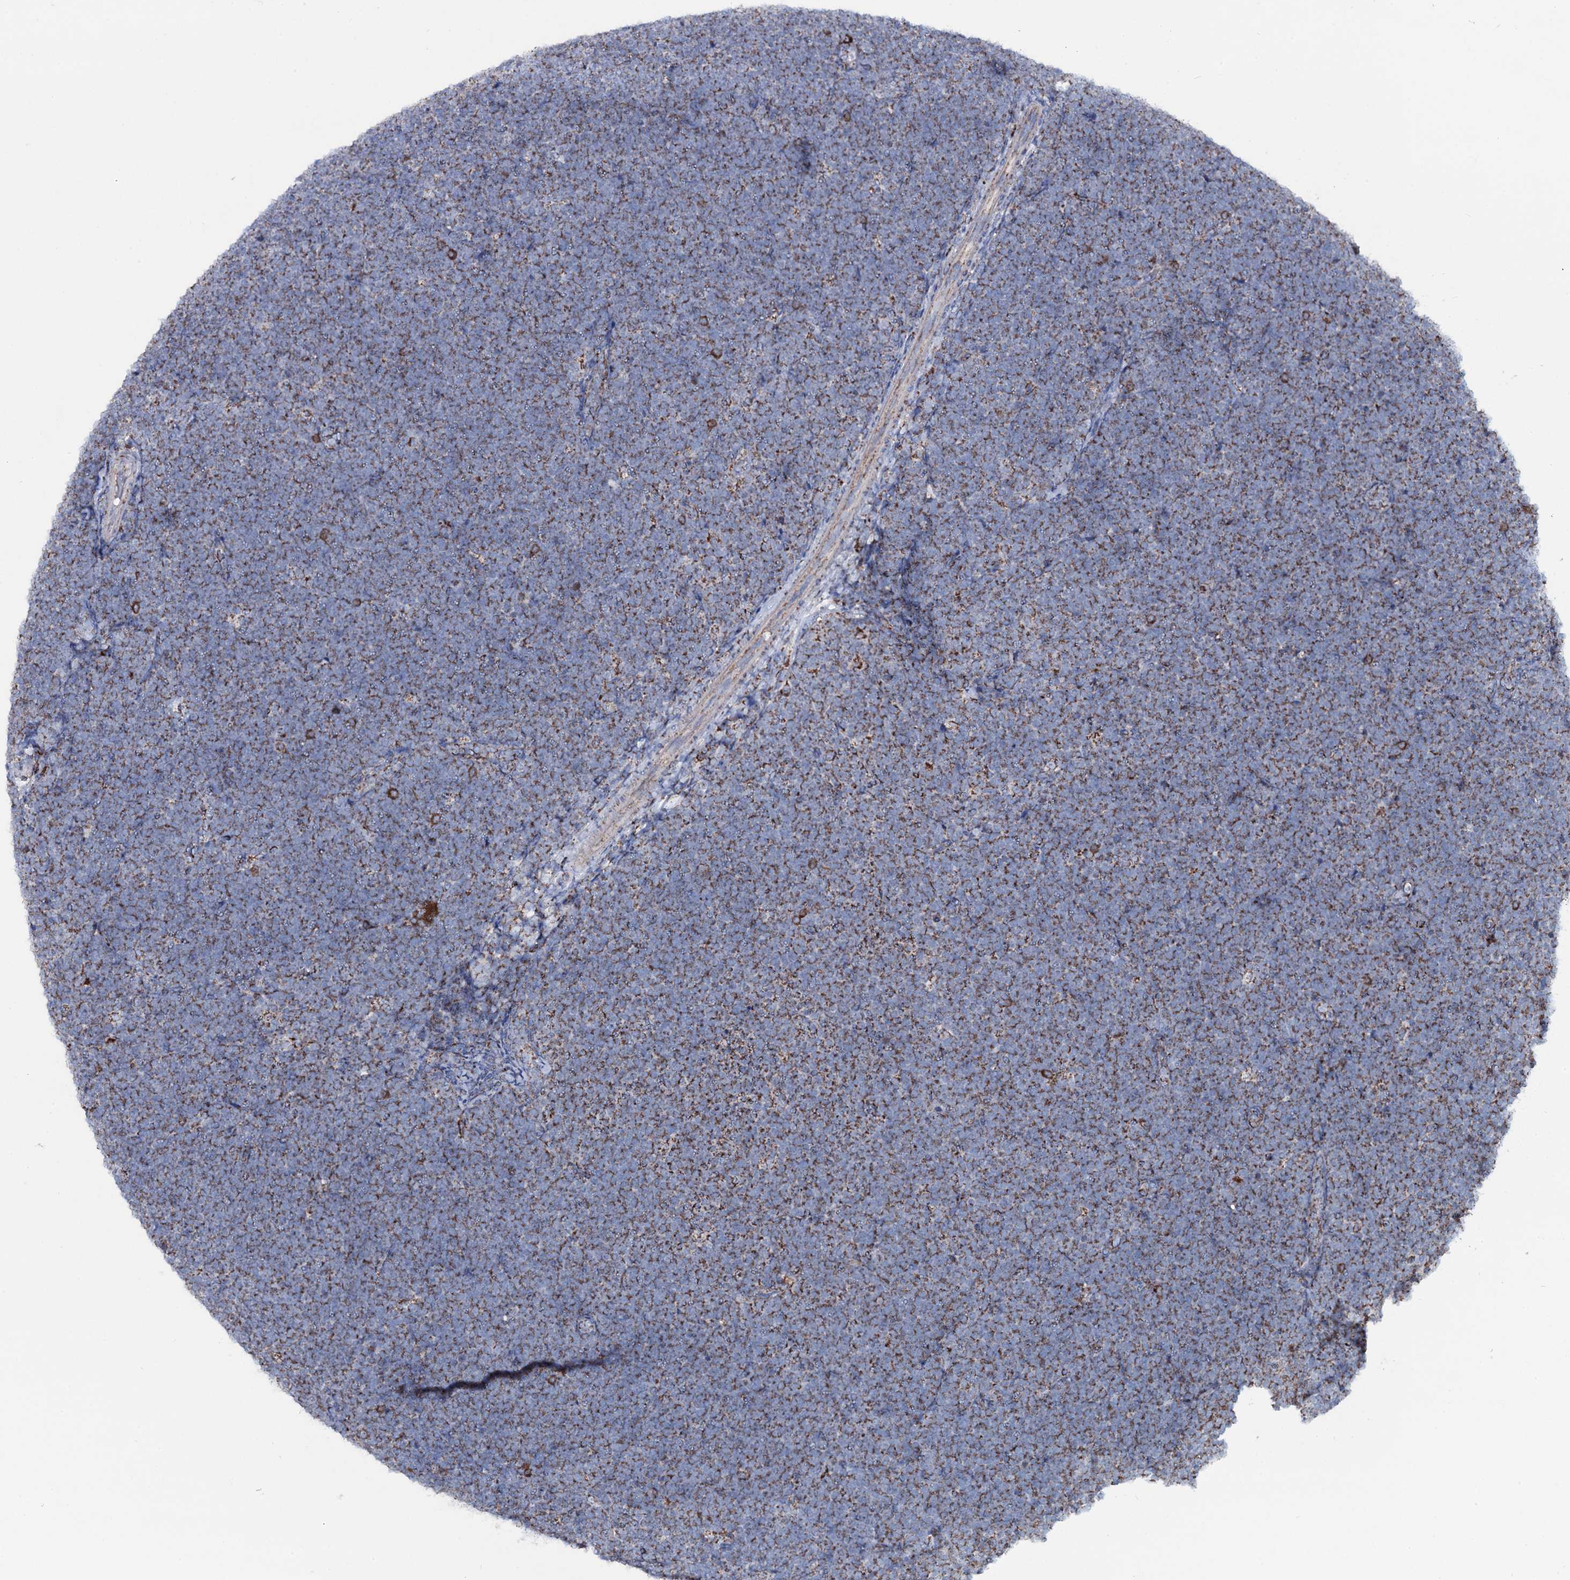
{"staining": {"intensity": "moderate", "quantity": "25%-75%", "location": "cytoplasmic/membranous"}, "tissue": "lymphoma", "cell_type": "Tumor cells", "image_type": "cancer", "snomed": [{"axis": "morphology", "description": "Malignant lymphoma, non-Hodgkin's type, High grade"}, {"axis": "topography", "description": "Lymph node"}], "caption": "Protein staining exhibits moderate cytoplasmic/membranous positivity in approximately 25%-75% of tumor cells in lymphoma. (Stains: DAB (3,3'-diaminobenzidine) in brown, nuclei in blue, Microscopy: brightfield microscopy at high magnification).", "gene": "MRPS35", "patient": {"sex": "male", "age": 13}}